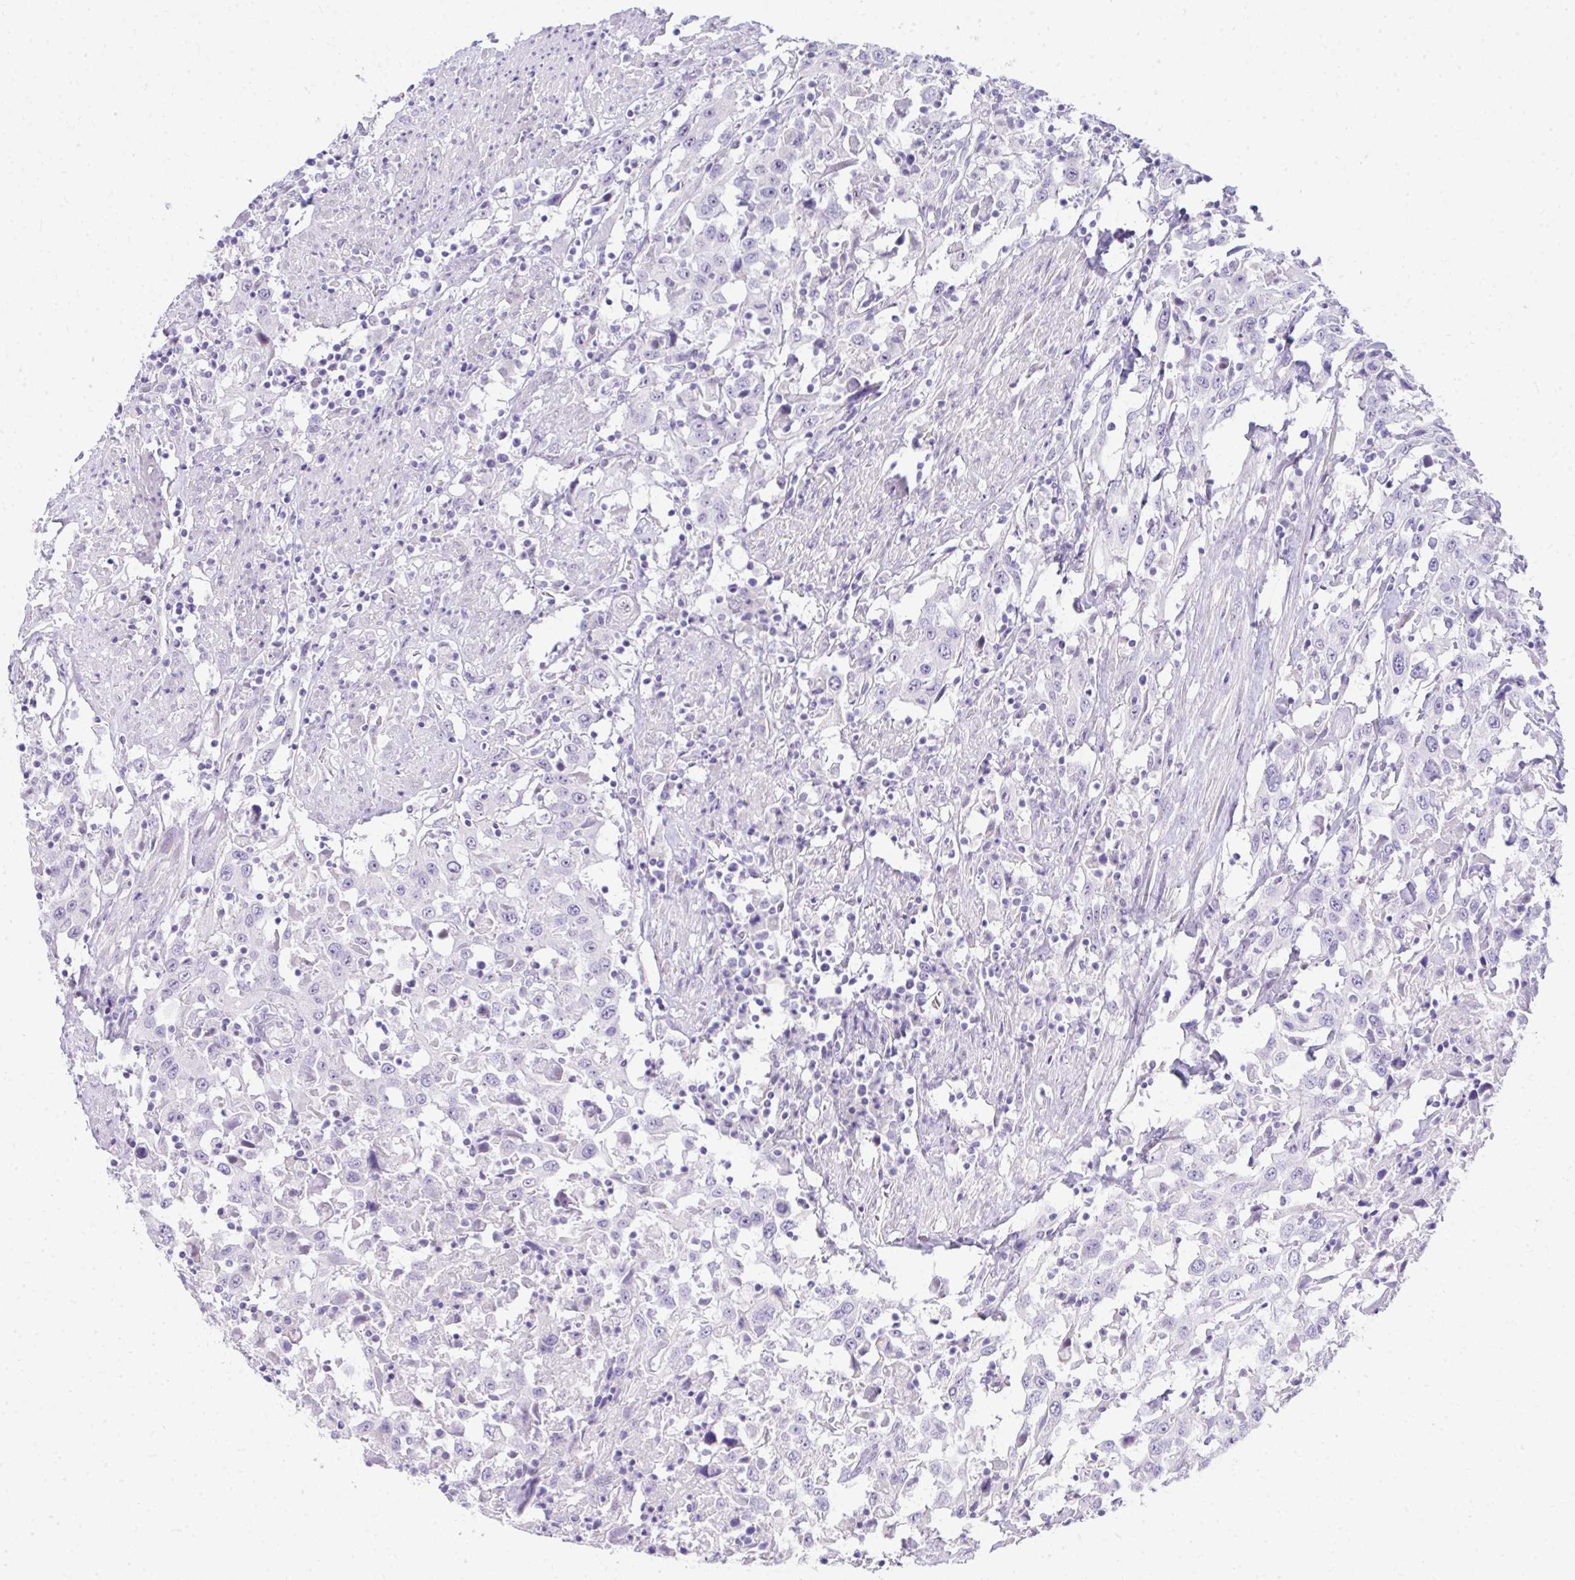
{"staining": {"intensity": "negative", "quantity": "none", "location": "none"}, "tissue": "urothelial cancer", "cell_type": "Tumor cells", "image_type": "cancer", "snomed": [{"axis": "morphology", "description": "Urothelial carcinoma, High grade"}, {"axis": "topography", "description": "Urinary bladder"}], "caption": "This micrograph is of urothelial cancer stained with immunohistochemistry to label a protein in brown with the nuclei are counter-stained blue. There is no expression in tumor cells.", "gene": "EID3", "patient": {"sex": "male", "age": 61}}